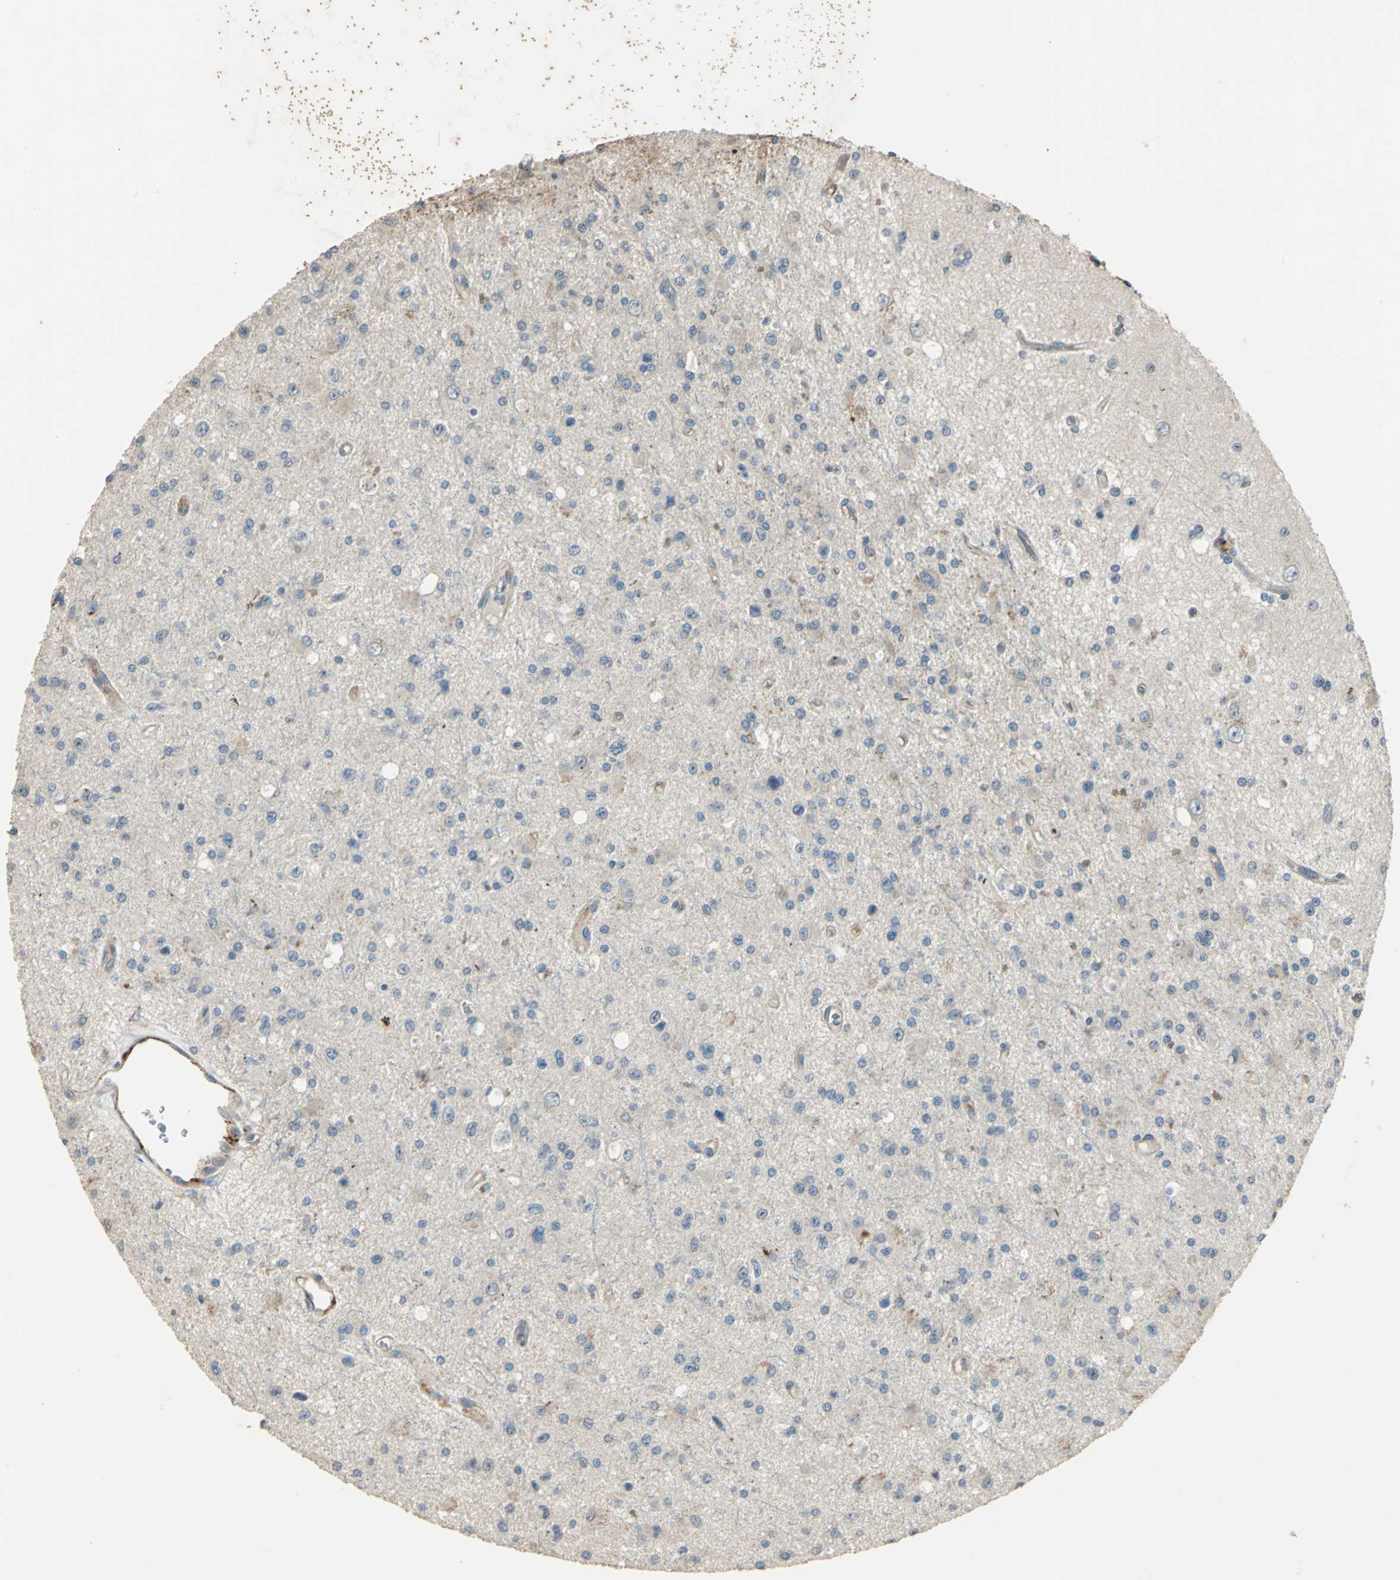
{"staining": {"intensity": "weak", "quantity": "<25%", "location": "cytoplasmic/membranous"}, "tissue": "glioma", "cell_type": "Tumor cells", "image_type": "cancer", "snomed": [{"axis": "morphology", "description": "Glioma, malignant, Low grade"}, {"axis": "topography", "description": "Brain"}], "caption": "This is a micrograph of immunohistochemistry staining of glioma, which shows no positivity in tumor cells.", "gene": "RAPGEF1", "patient": {"sex": "male", "age": 58}}